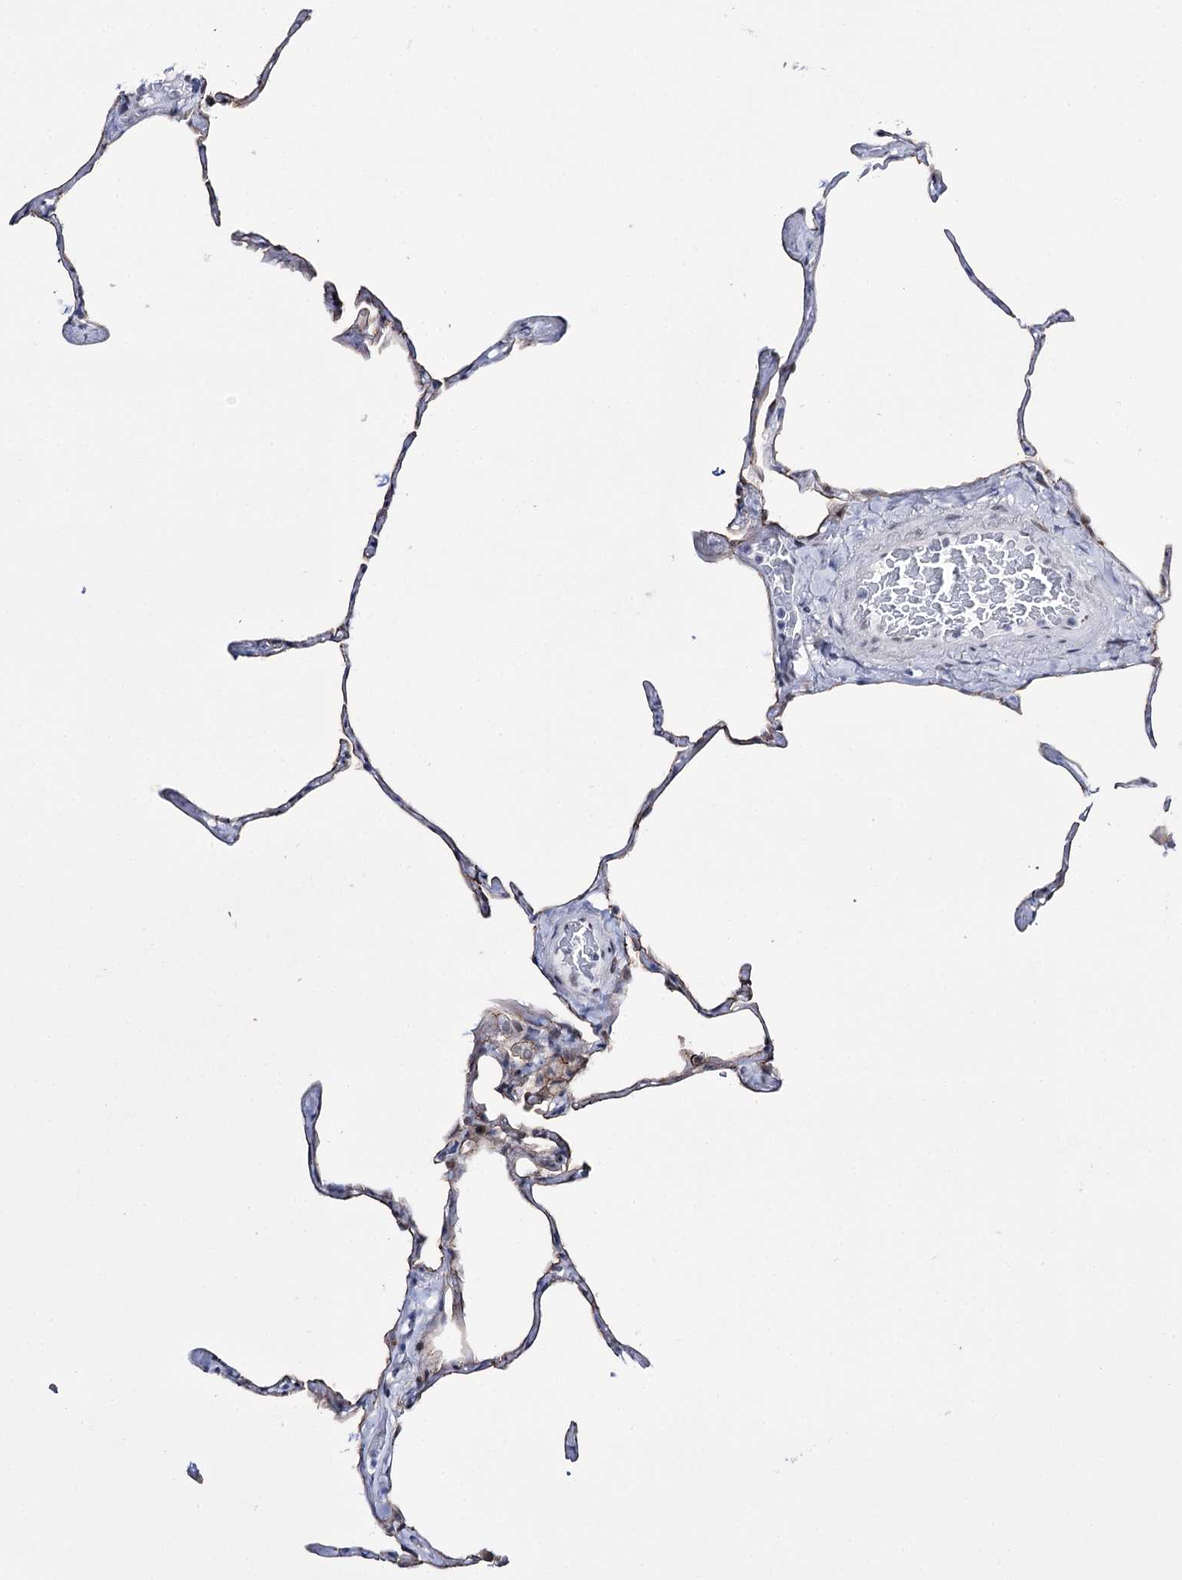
{"staining": {"intensity": "negative", "quantity": "none", "location": "none"}, "tissue": "lung", "cell_type": "Alveolar cells", "image_type": "normal", "snomed": [{"axis": "morphology", "description": "Normal tissue, NOS"}, {"axis": "topography", "description": "Lung"}], "caption": "A high-resolution histopathology image shows IHC staining of benign lung, which displays no significant staining in alveolar cells.", "gene": "RBM15B", "patient": {"sex": "male", "age": 65}}